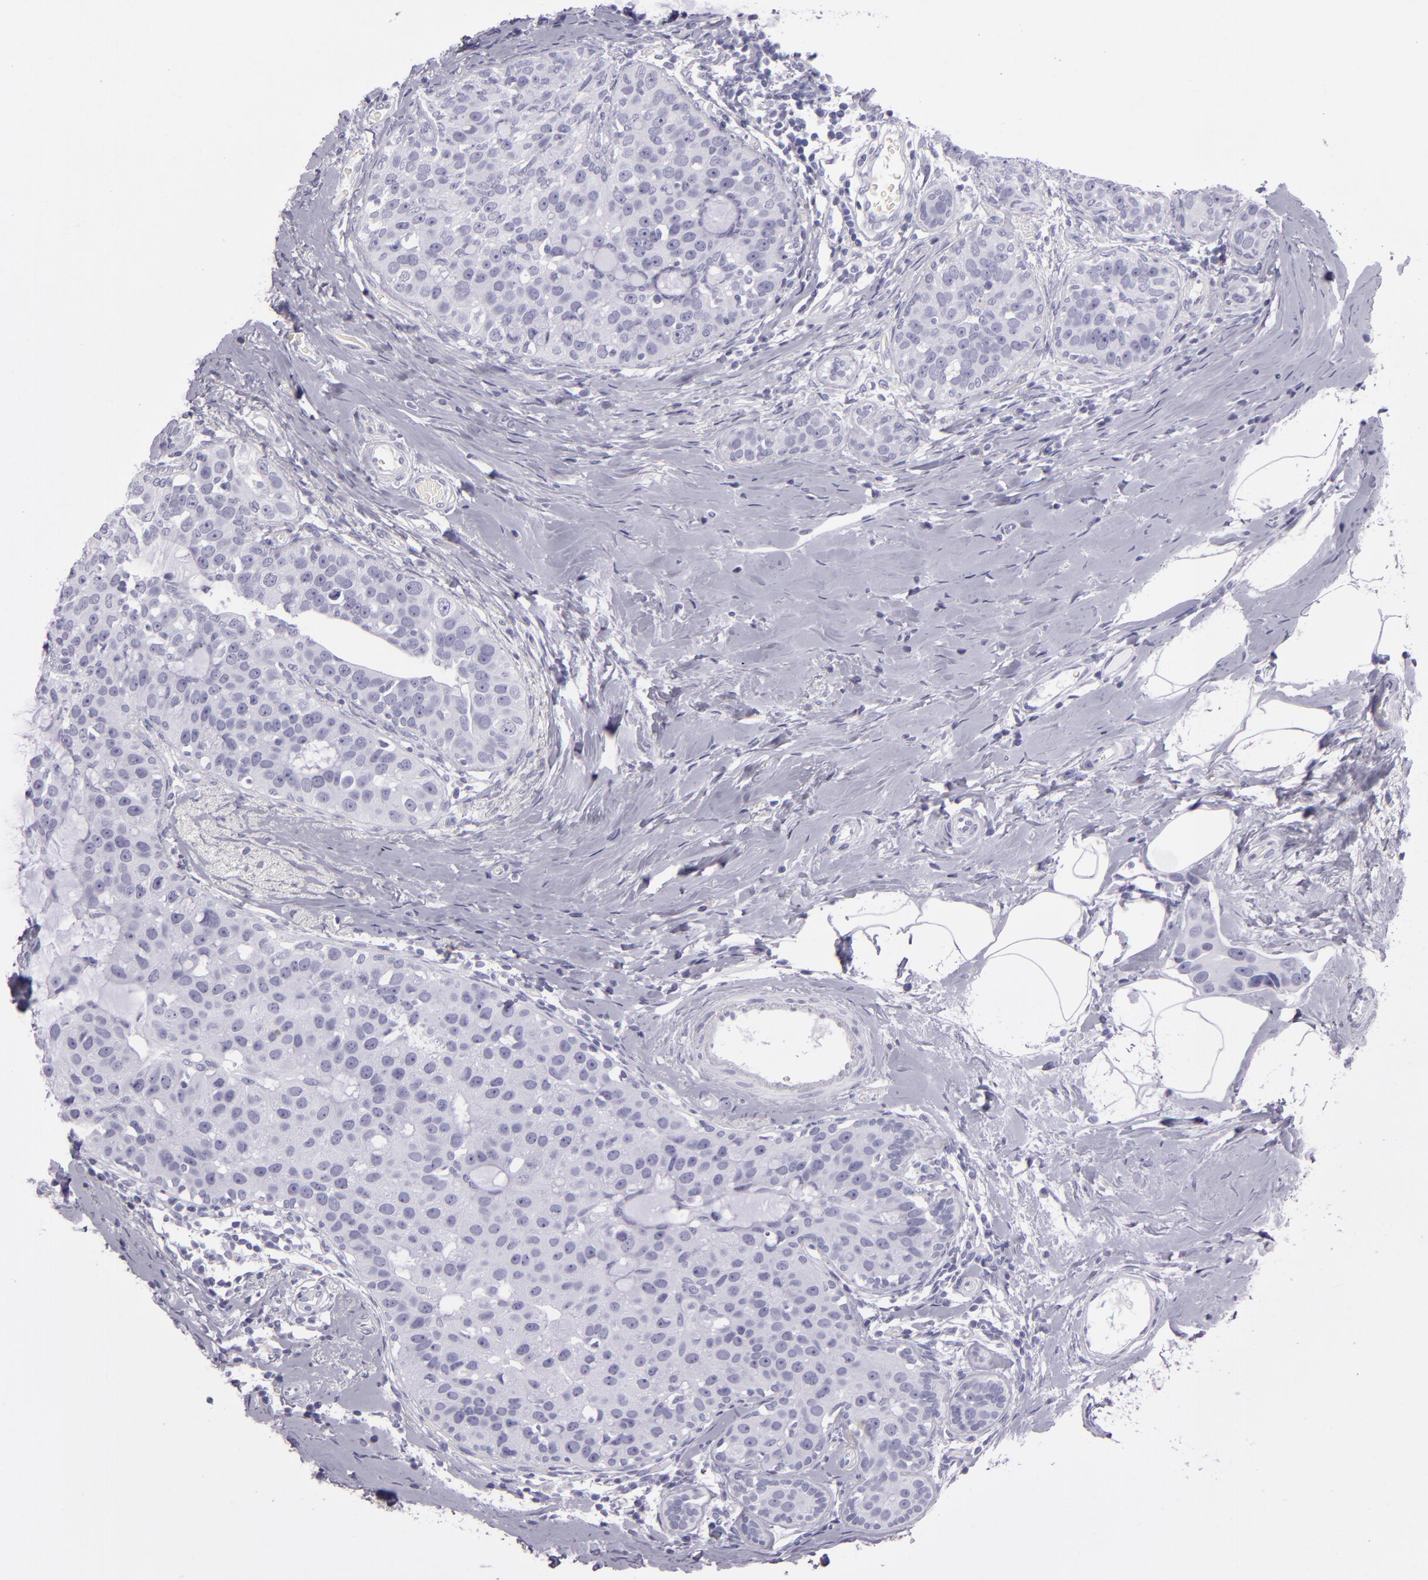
{"staining": {"intensity": "negative", "quantity": "none", "location": "none"}, "tissue": "breast cancer", "cell_type": "Tumor cells", "image_type": "cancer", "snomed": [{"axis": "morphology", "description": "Normal tissue, NOS"}, {"axis": "morphology", "description": "Duct carcinoma"}, {"axis": "topography", "description": "Breast"}], "caption": "Micrograph shows no significant protein positivity in tumor cells of breast infiltrating ductal carcinoma.", "gene": "CR2", "patient": {"sex": "female", "age": 50}}